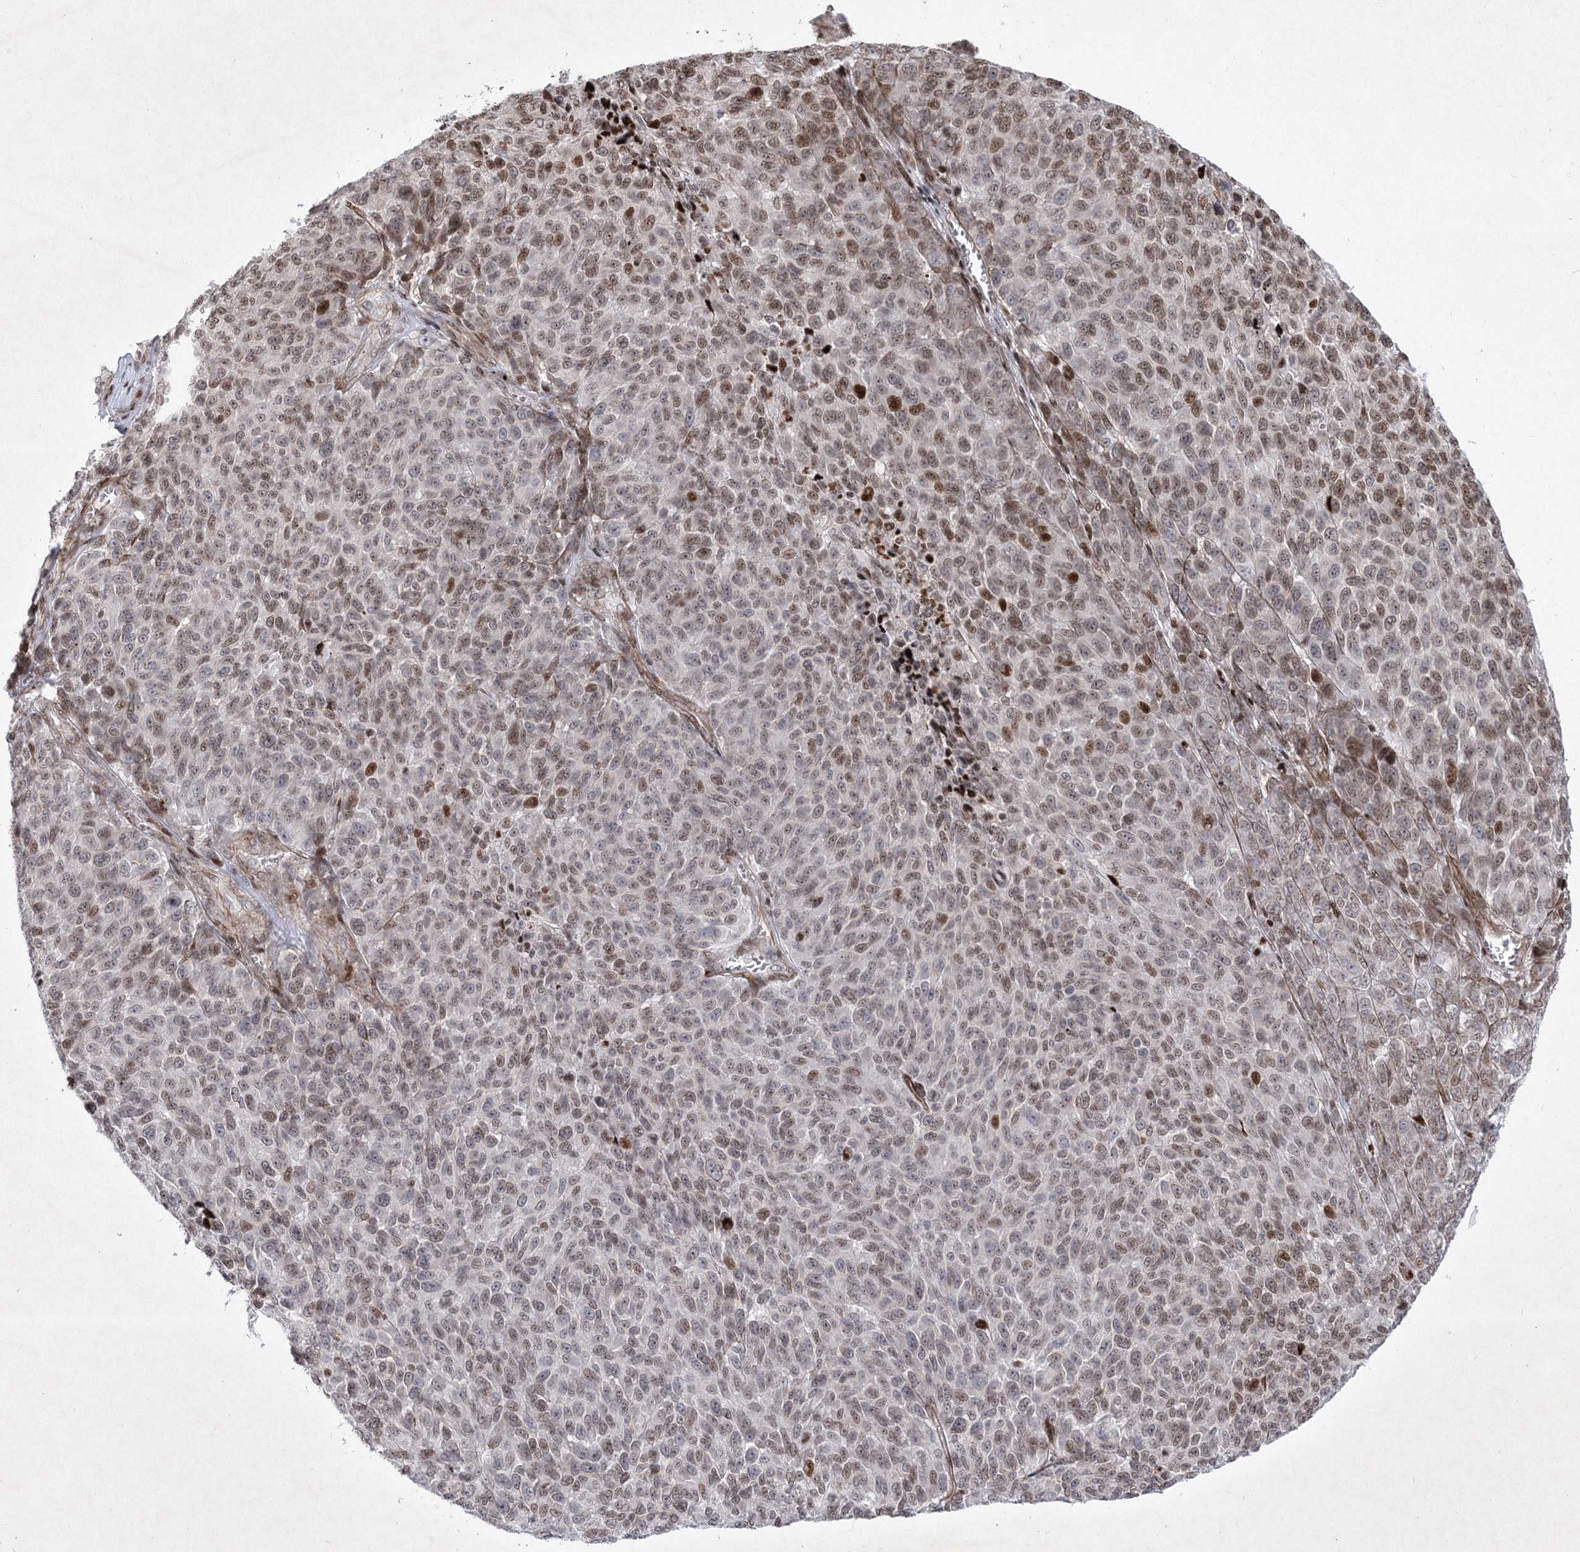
{"staining": {"intensity": "moderate", "quantity": "25%-75%", "location": "nuclear"}, "tissue": "melanoma", "cell_type": "Tumor cells", "image_type": "cancer", "snomed": [{"axis": "morphology", "description": "Malignant melanoma, NOS"}, {"axis": "topography", "description": "Skin"}], "caption": "A high-resolution histopathology image shows immunohistochemistry staining of malignant melanoma, which shows moderate nuclear staining in about 25%-75% of tumor cells.", "gene": "SMIM29", "patient": {"sex": "male", "age": 49}}